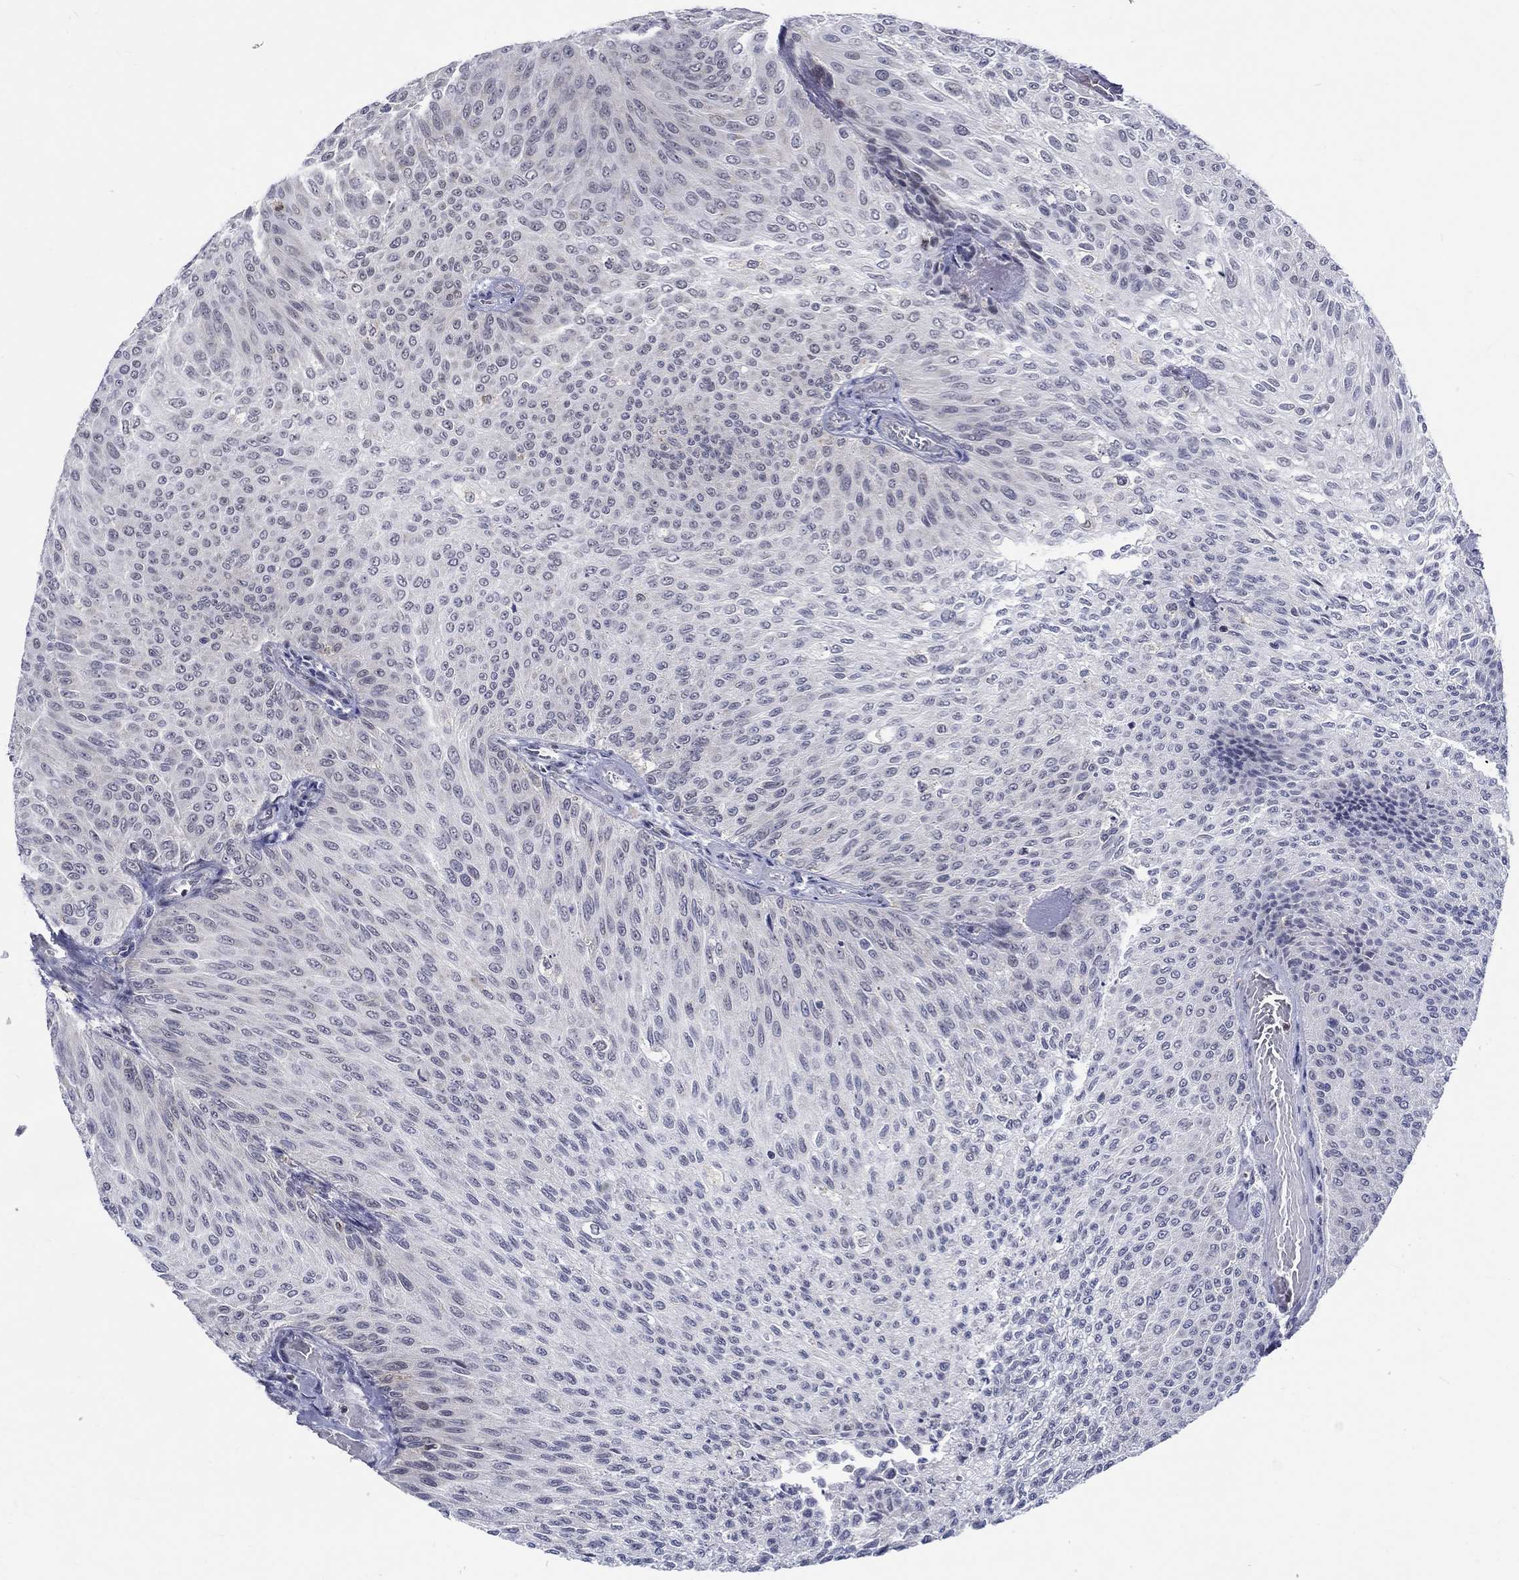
{"staining": {"intensity": "negative", "quantity": "none", "location": "none"}, "tissue": "urothelial cancer", "cell_type": "Tumor cells", "image_type": "cancer", "snomed": [{"axis": "morphology", "description": "Urothelial carcinoma, Low grade"}, {"axis": "topography", "description": "Ureter, NOS"}, {"axis": "topography", "description": "Urinary bladder"}], "caption": "IHC histopathology image of neoplastic tissue: urothelial cancer stained with DAB shows no significant protein expression in tumor cells.", "gene": "ST6GALNAC1", "patient": {"sex": "male", "age": 78}}